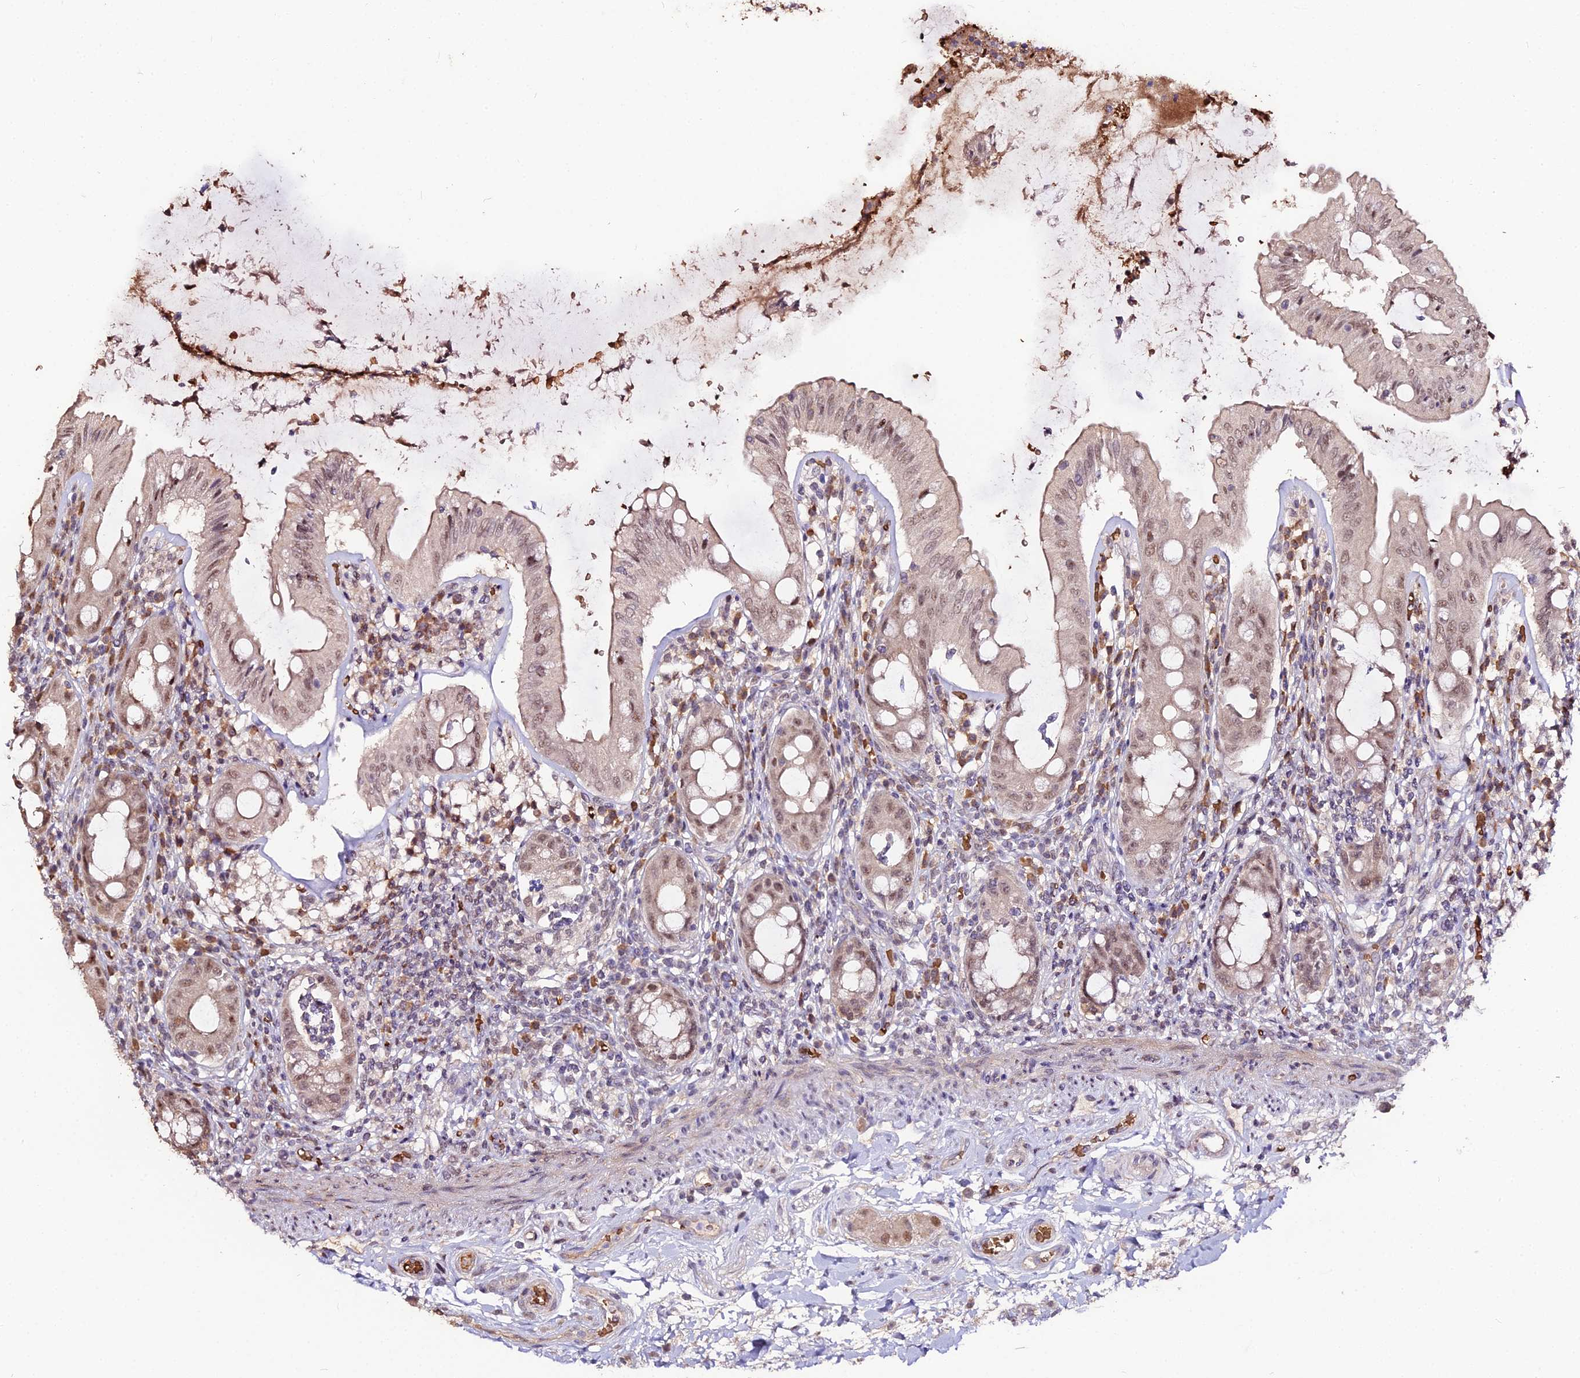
{"staining": {"intensity": "moderate", "quantity": "25%-75%", "location": "cytoplasmic/membranous,nuclear"}, "tissue": "rectum", "cell_type": "Glandular cells", "image_type": "normal", "snomed": [{"axis": "morphology", "description": "Normal tissue, NOS"}, {"axis": "topography", "description": "Rectum"}], "caption": "Human rectum stained for a protein (brown) shows moderate cytoplasmic/membranous,nuclear positive positivity in approximately 25%-75% of glandular cells.", "gene": "ZDBF2", "patient": {"sex": "female", "age": 57}}